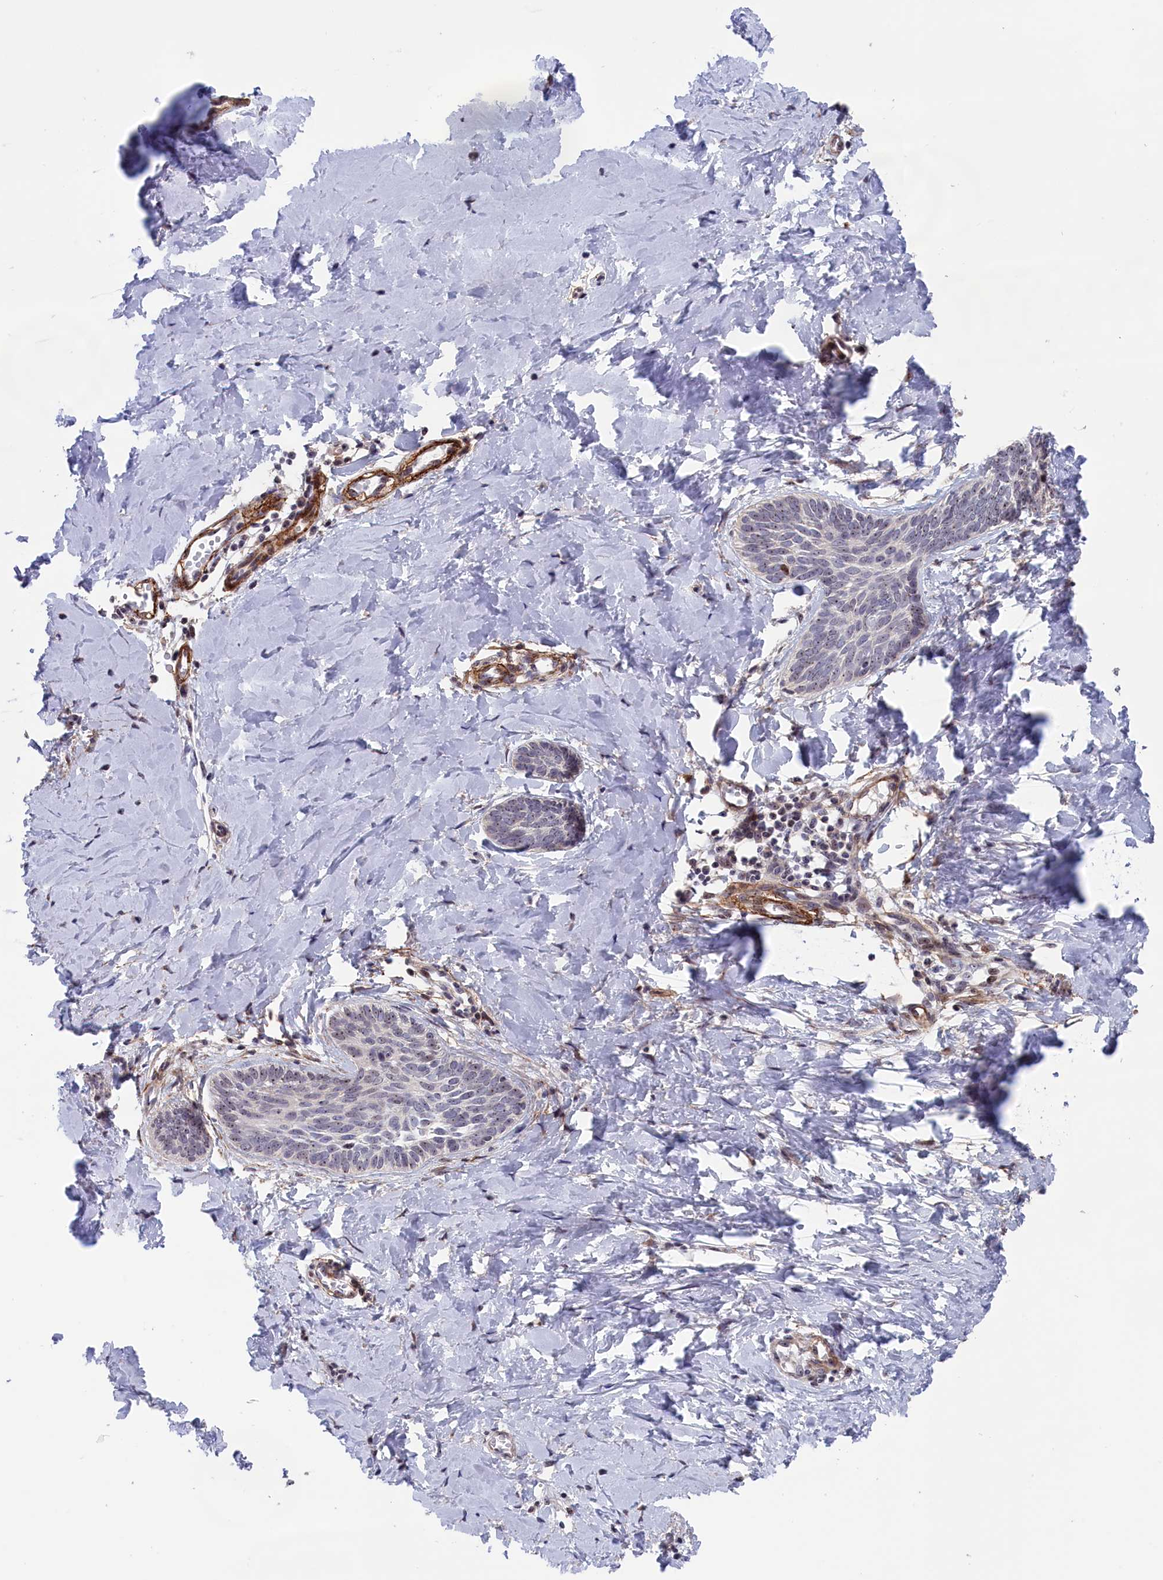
{"staining": {"intensity": "weak", "quantity": "<25%", "location": "nuclear"}, "tissue": "skin cancer", "cell_type": "Tumor cells", "image_type": "cancer", "snomed": [{"axis": "morphology", "description": "Basal cell carcinoma"}, {"axis": "topography", "description": "Skin"}], "caption": "IHC micrograph of skin basal cell carcinoma stained for a protein (brown), which demonstrates no positivity in tumor cells.", "gene": "PPAN", "patient": {"sex": "female", "age": 81}}